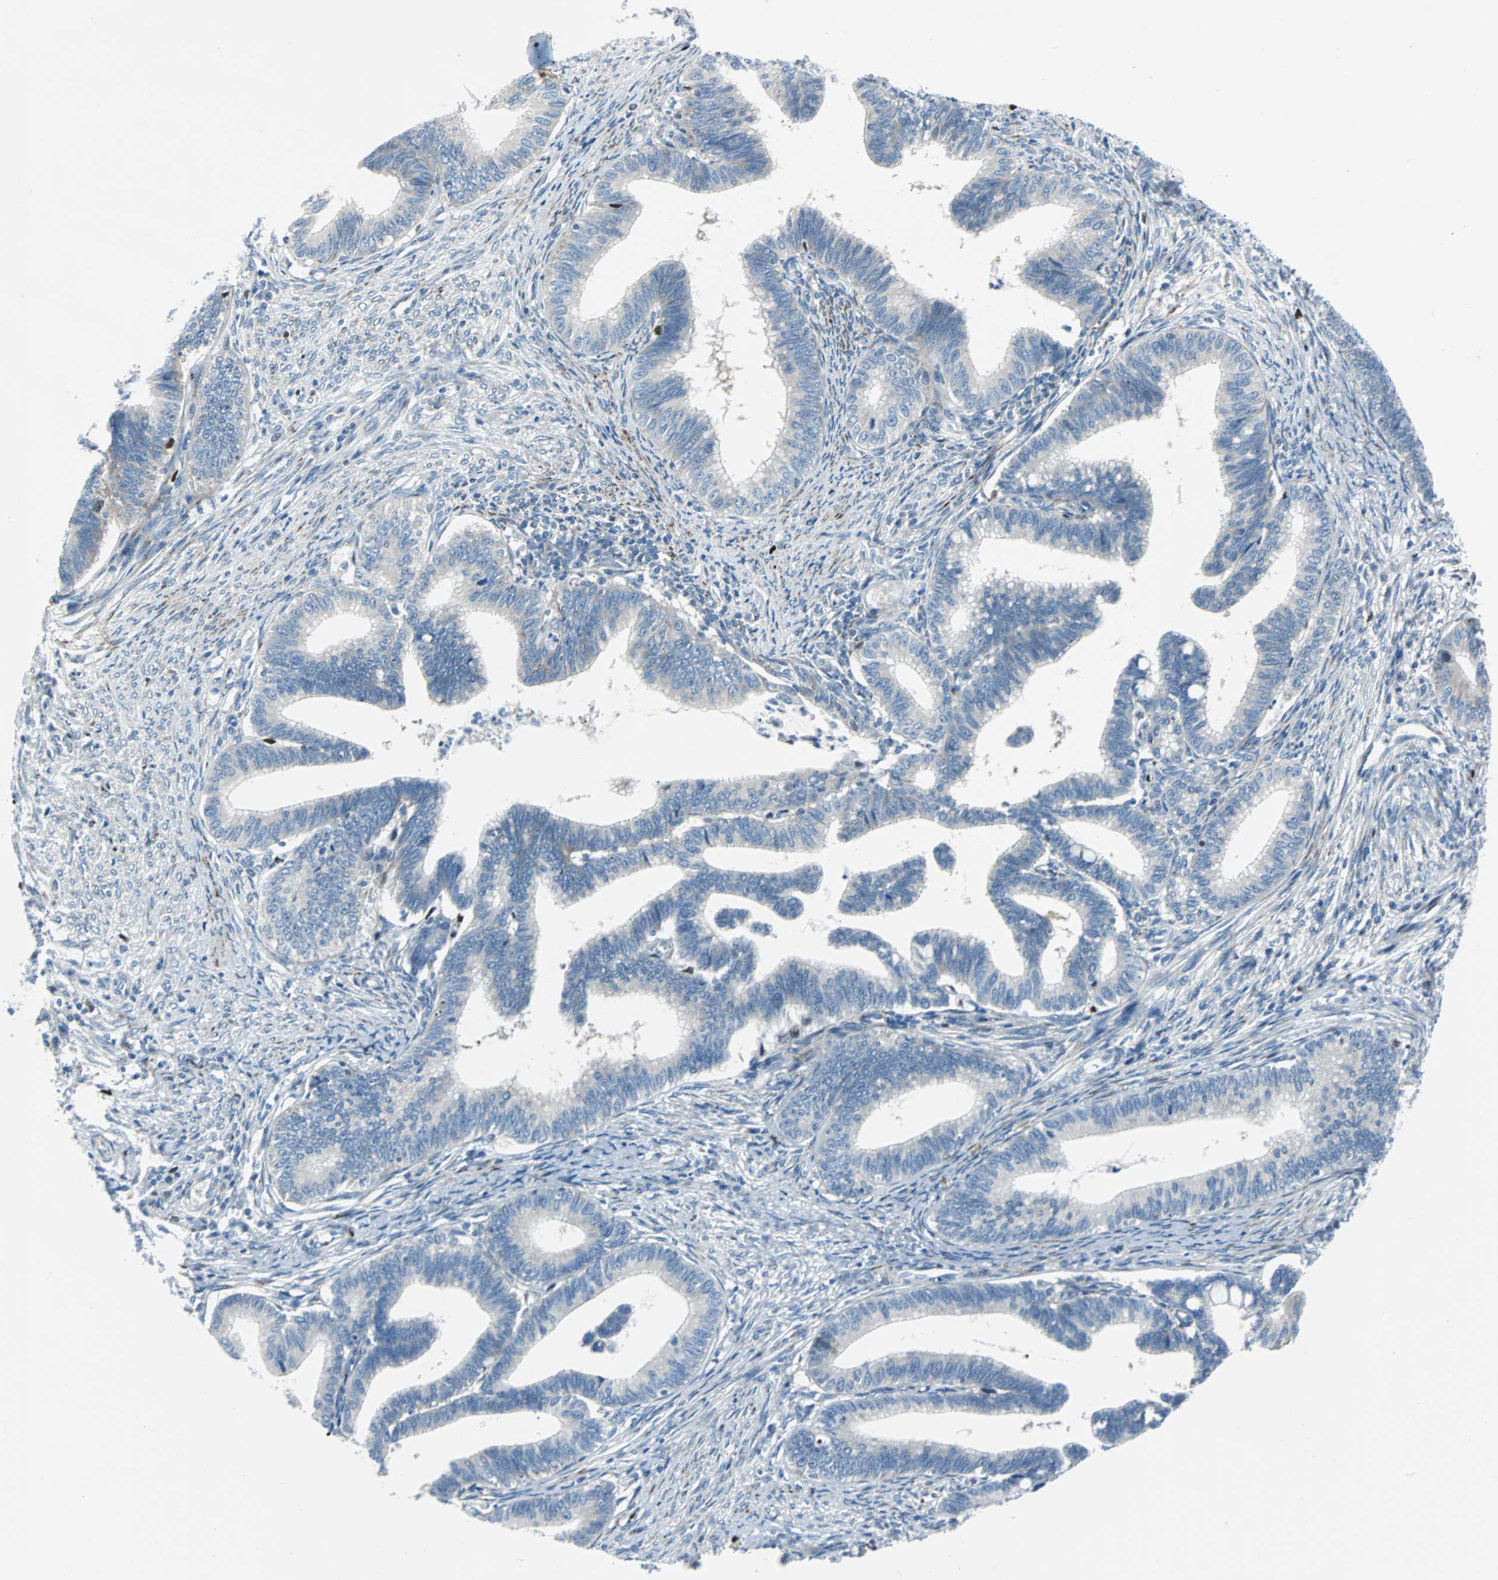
{"staining": {"intensity": "moderate", "quantity": "<25%", "location": "cytoplasmic/membranous"}, "tissue": "cervical cancer", "cell_type": "Tumor cells", "image_type": "cancer", "snomed": [{"axis": "morphology", "description": "Adenocarcinoma, NOS"}, {"axis": "topography", "description": "Cervix"}], "caption": "The micrograph reveals immunohistochemical staining of cervical cancer. There is moderate cytoplasmic/membranous positivity is seen in approximately <25% of tumor cells.", "gene": "BBC3", "patient": {"sex": "female", "age": 36}}